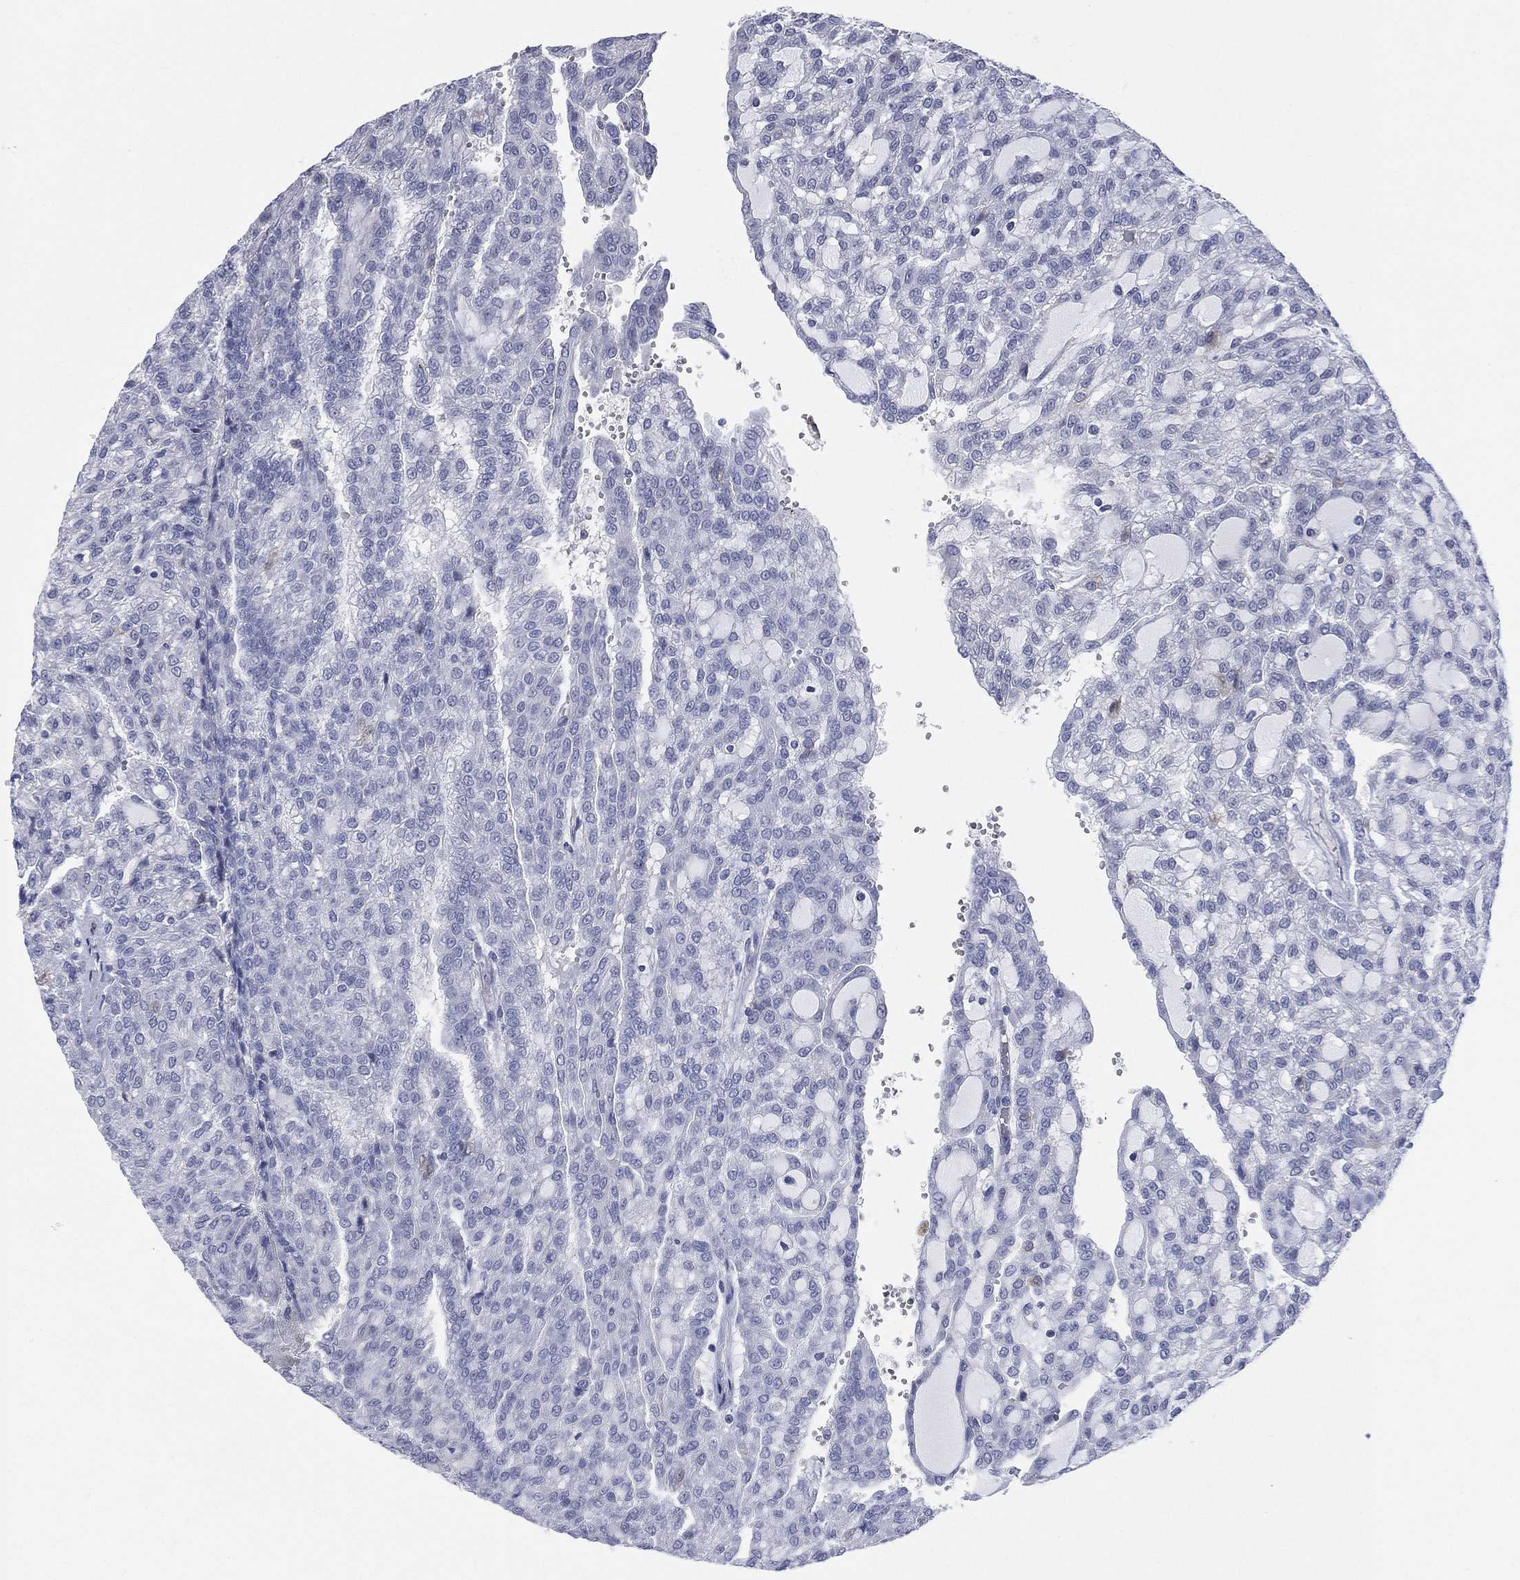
{"staining": {"intensity": "negative", "quantity": "none", "location": "none"}, "tissue": "renal cancer", "cell_type": "Tumor cells", "image_type": "cancer", "snomed": [{"axis": "morphology", "description": "Adenocarcinoma, NOS"}, {"axis": "topography", "description": "Kidney"}], "caption": "IHC of human renal cancer (adenocarcinoma) exhibits no positivity in tumor cells.", "gene": "AKAP3", "patient": {"sex": "male", "age": 63}}